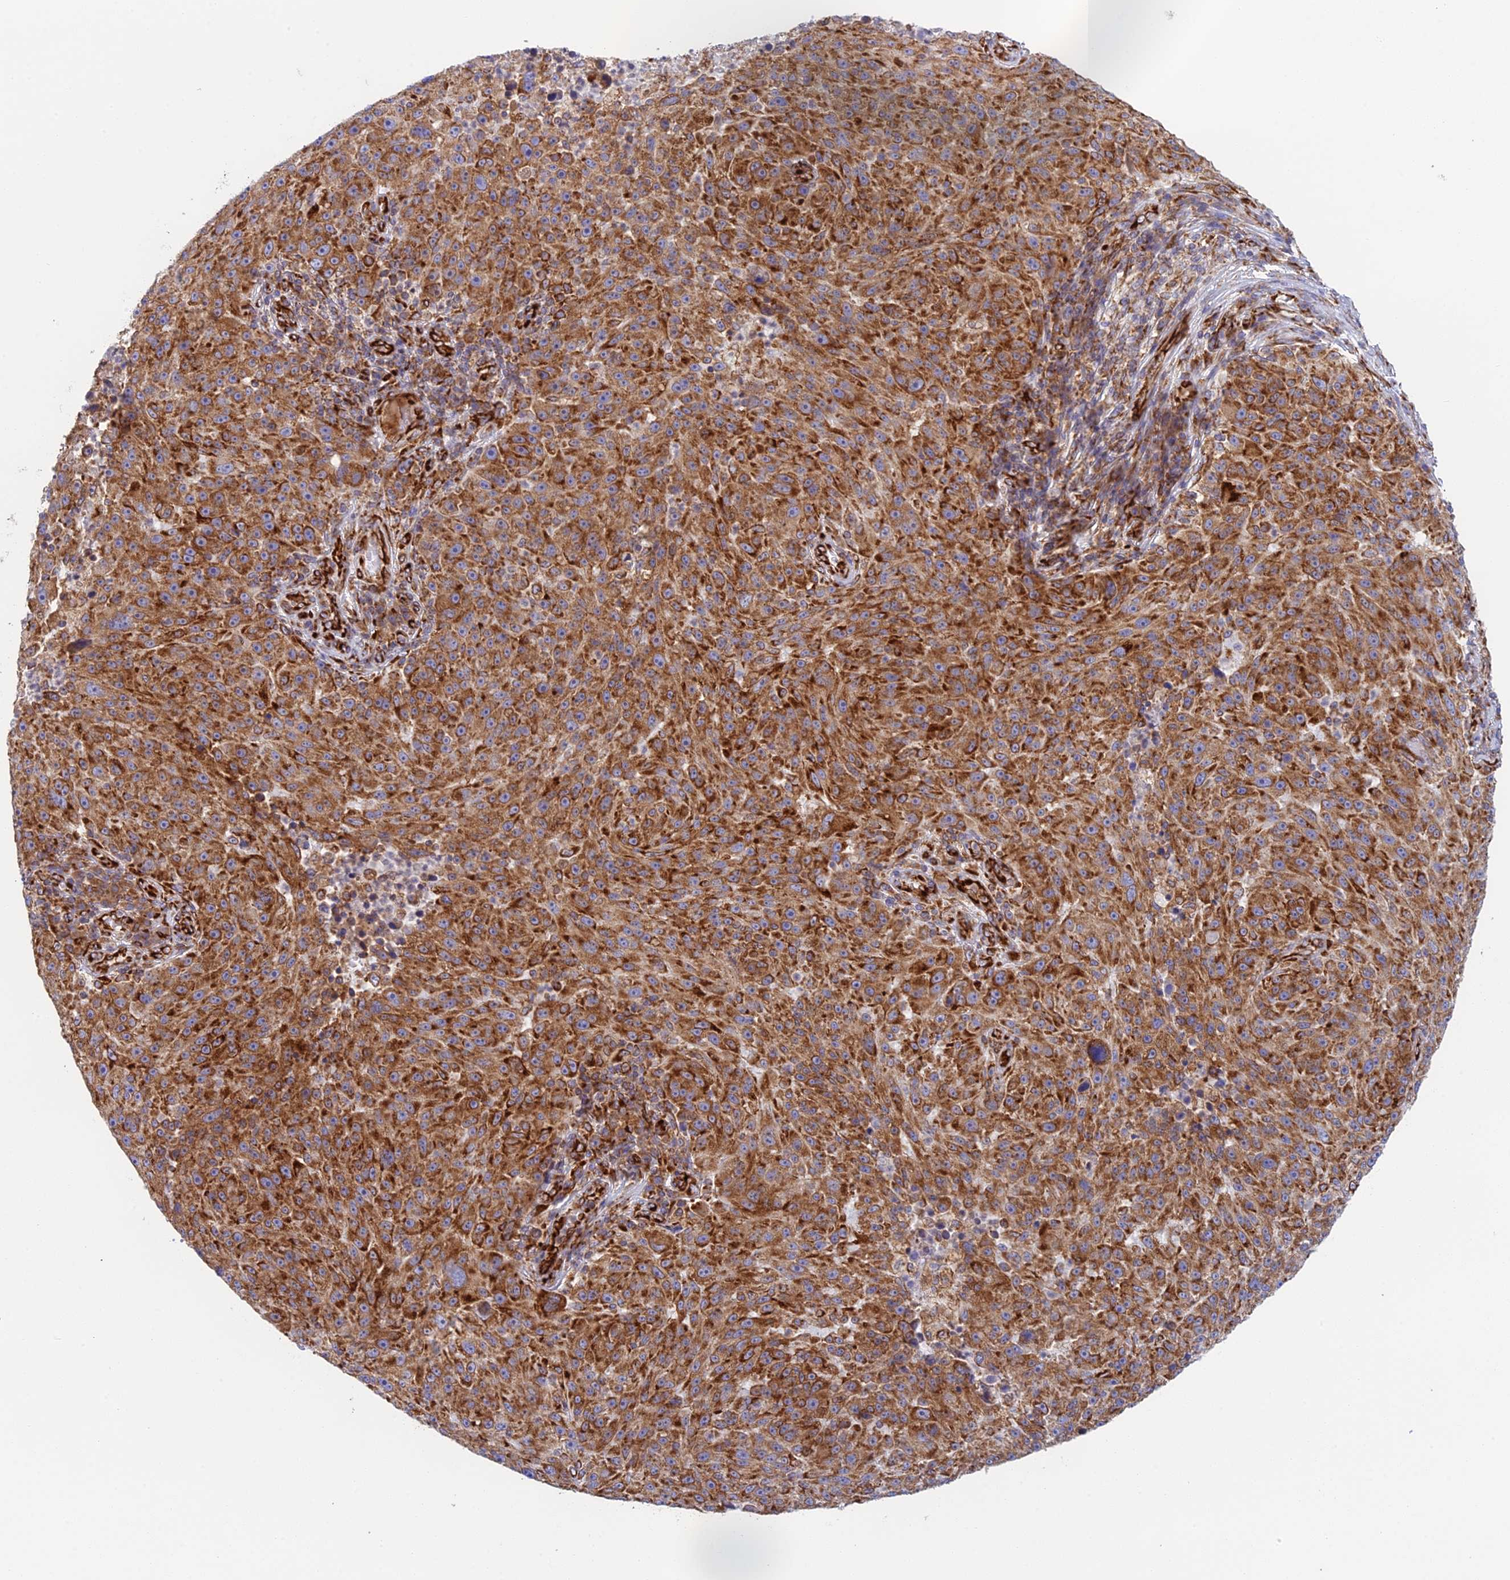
{"staining": {"intensity": "strong", "quantity": ">75%", "location": "cytoplasmic/membranous"}, "tissue": "melanoma", "cell_type": "Tumor cells", "image_type": "cancer", "snomed": [{"axis": "morphology", "description": "Malignant melanoma, NOS"}, {"axis": "topography", "description": "Skin"}], "caption": "Immunohistochemical staining of melanoma displays high levels of strong cytoplasmic/membranous expression in about >75% of tumor cells. (DAB IHC, brown staining for protein, blue staining for nuclei).", "gene": "CCDC69", "patient": {"sex": "male", "age": 53}}